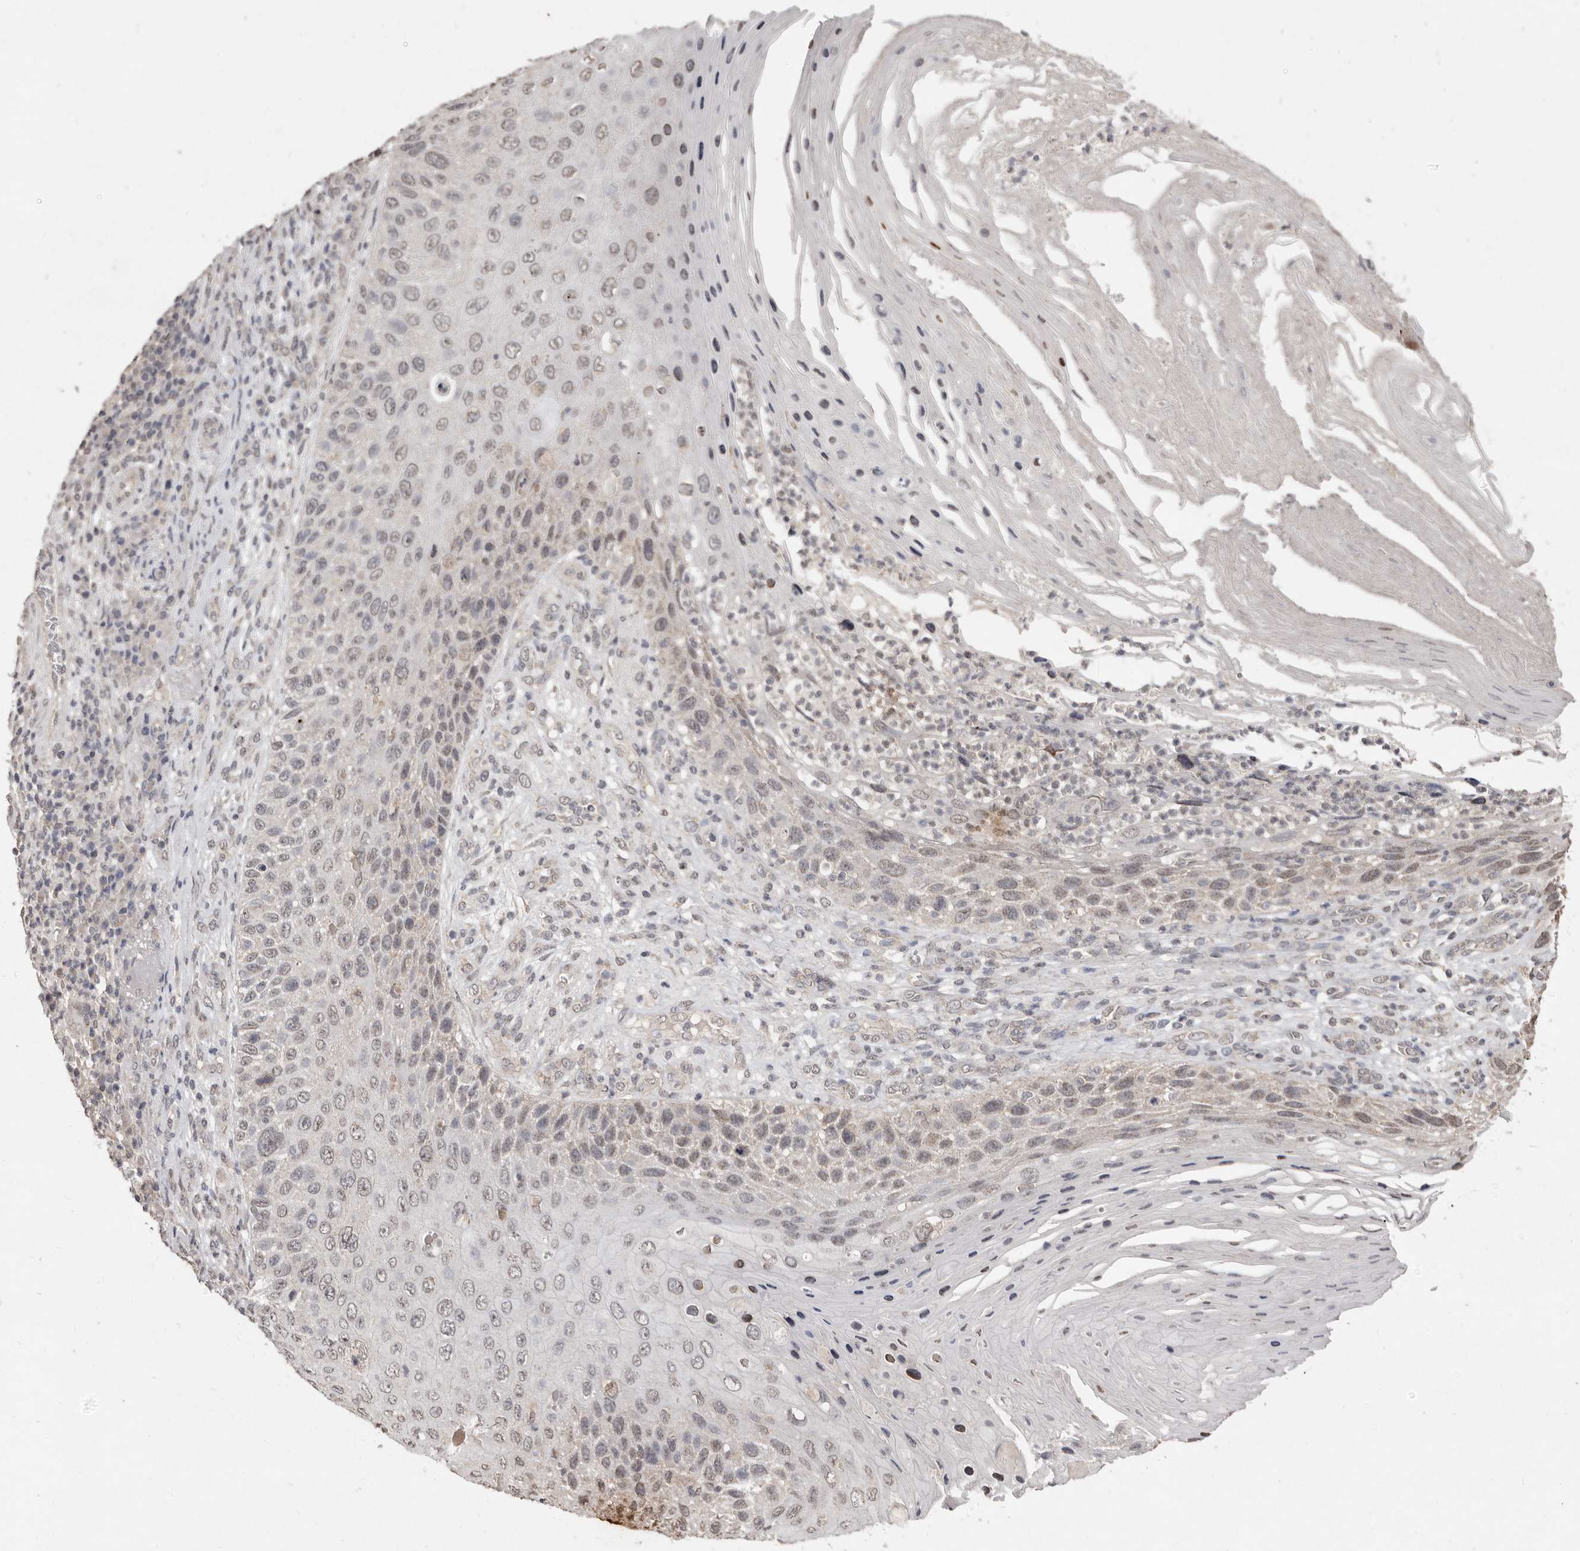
{"staining": {"intensity": "weak", "quantity": ">75%", "location": "nuclear"}, "tissue": "skin cancer", "cell_type": "Tumor cells", "image_type": "cancer", "snomed": [{"axis": "morphology", "description": "Squamous cell carcinoma, NOS"}, {"axis": "topography", "description": "Skin"}], "caption": "Protein expression analysis of skin cancer (squamous cell carcinoma) shows weak nuclear positivity in approximately >75% of tumor cells.", "gene": "LINGO2", "patient": {"sex": "female", "age": 88}}